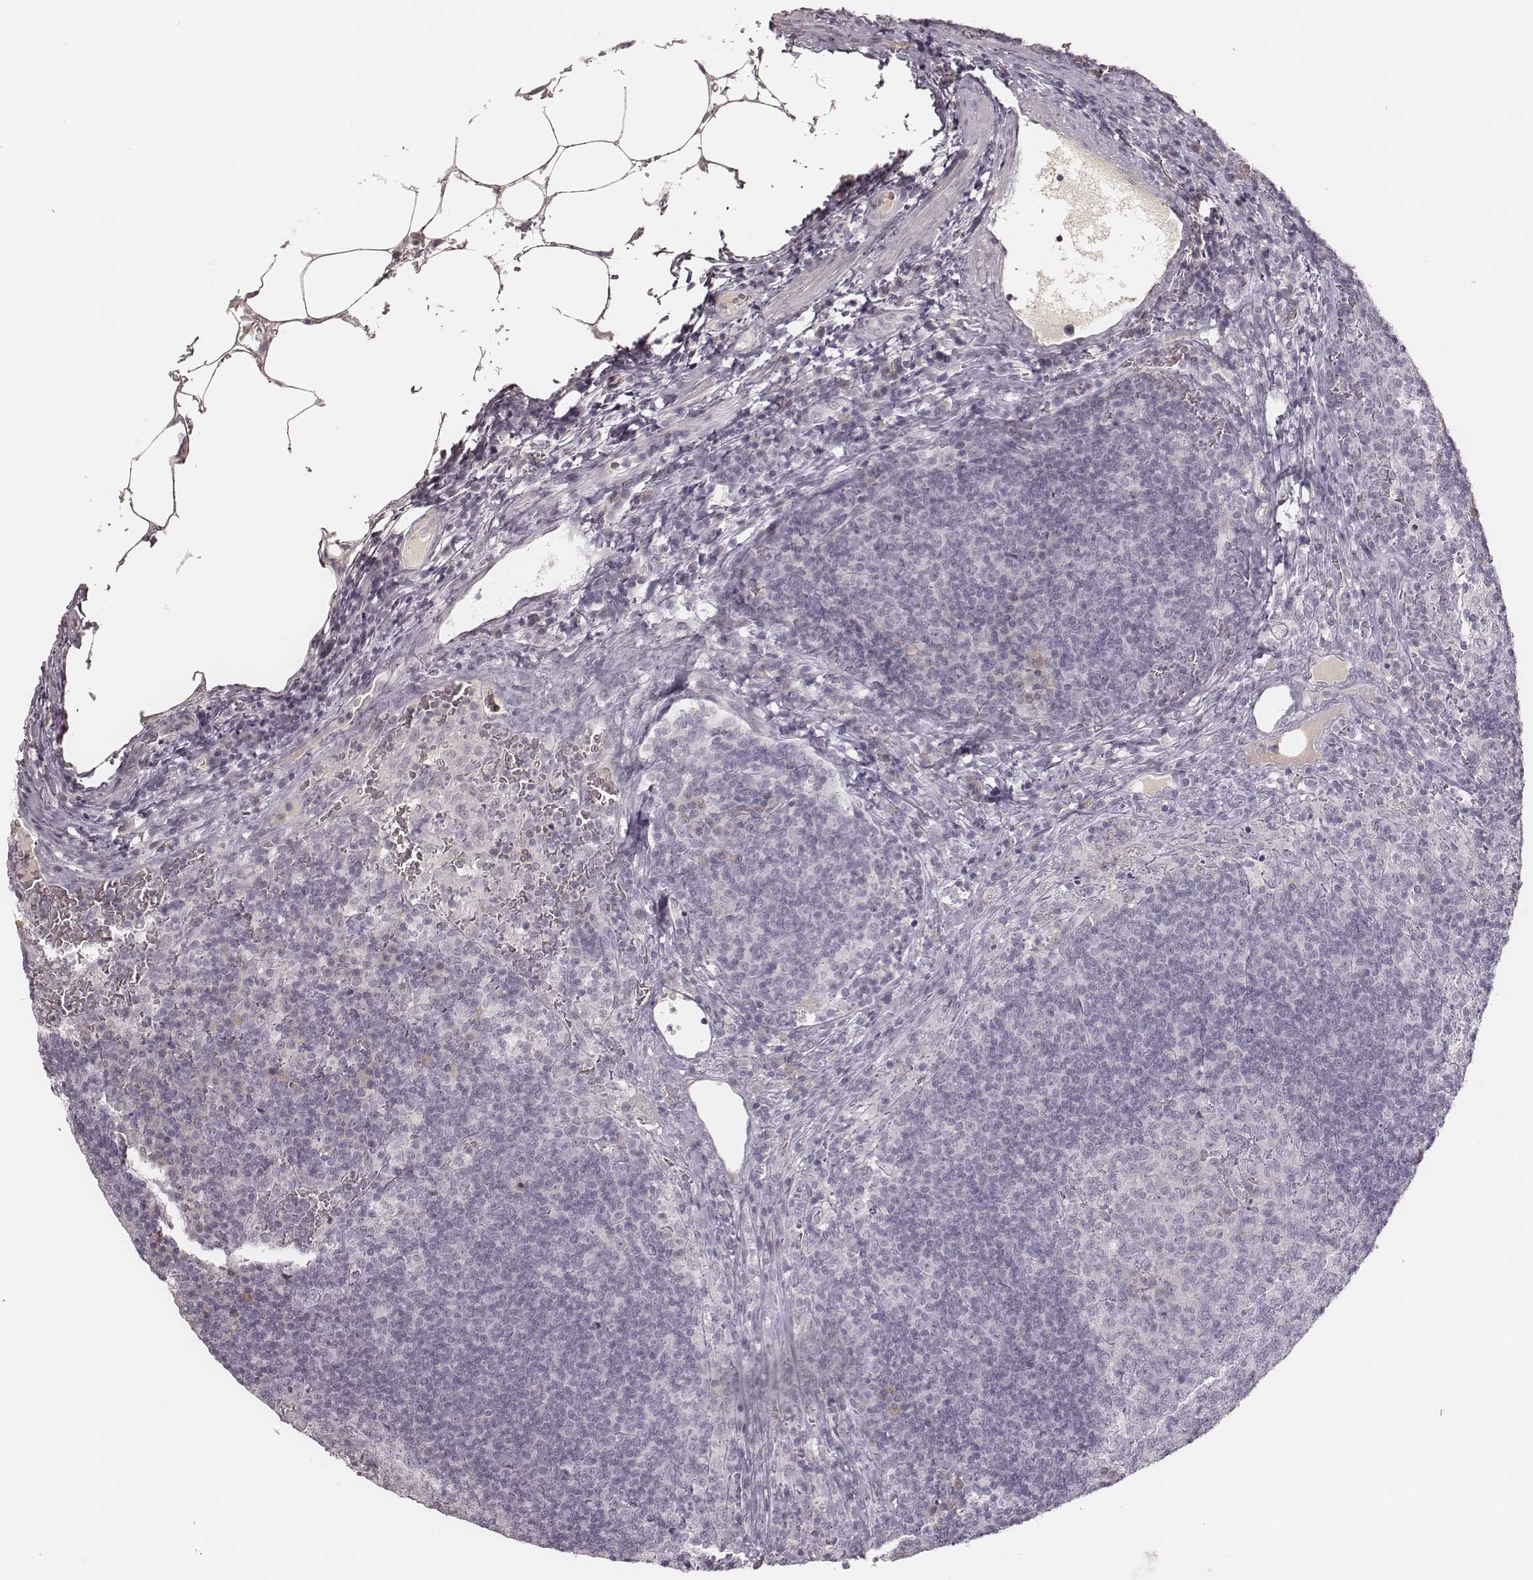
{"staining": {"intensity": "negative", "quantity": "none", "location": "none"}, "tissue": "lymph node", "cell_type": "Germinal center cells", "image_type": "normal", "snomed": [{"axis": "morphology", "description": "Normal tissue, NOS"}, {"axis": "topography", "description": "Lymph node"}], "caption": "DAB immunohistochemical staining of normal lymph node demonstrates no significant positivity in germinal center cells. (IHC, brightfield microscopy, high magnification).", "gene": "MSX1", "patient": {"sex": "male", "age": 67}}